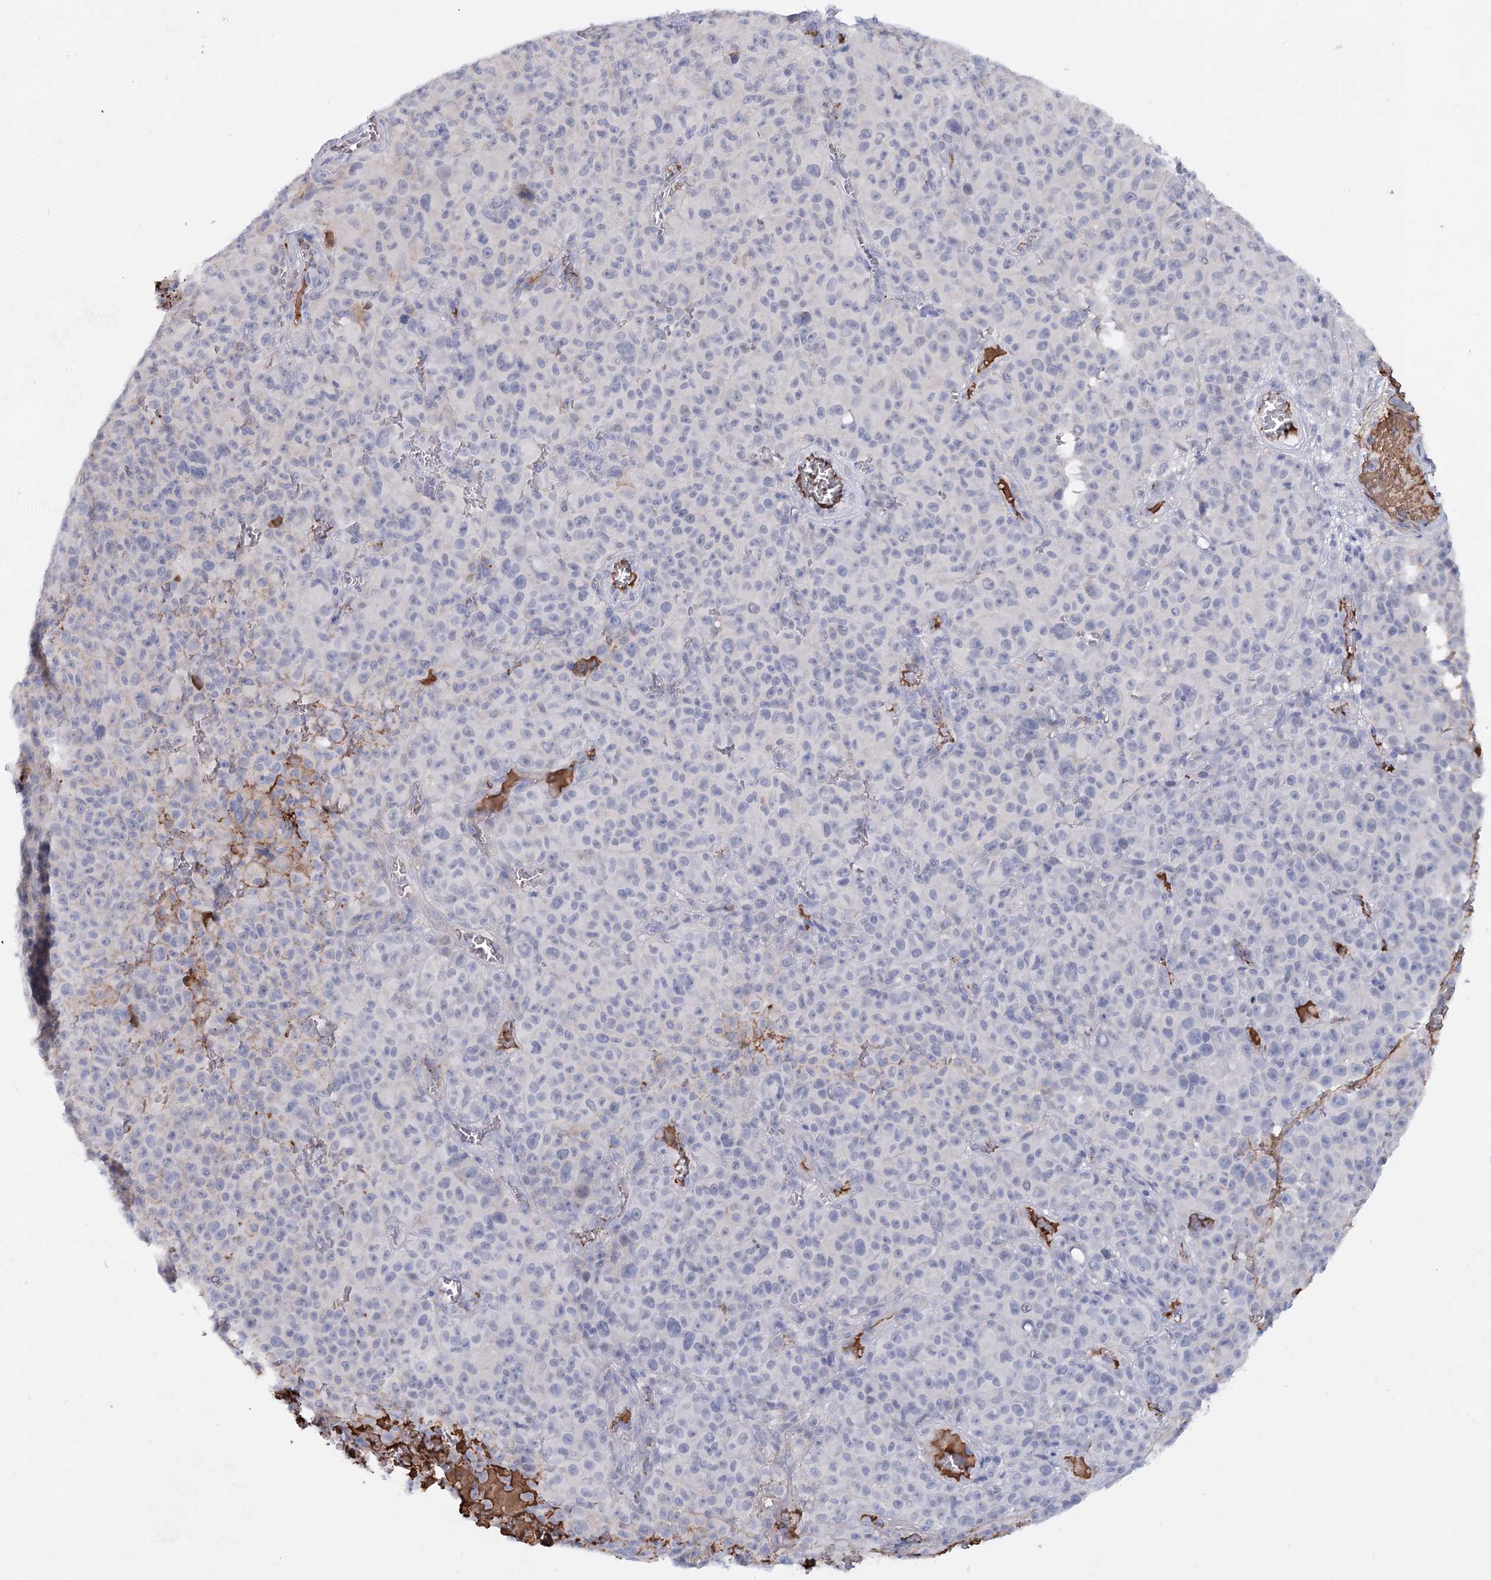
{"staining": {"intensity": "negative", "quantity": "none", "location": "none"}, "tissue": "melanoma", "cell_type": "Tumor cells", "image_type": "cancer", "snomed": [{"axis": "morphology", "description": "Malignant melanoma, NOS"}, {"axis": "topography", "description": "Skin"}], "caption": "High magnification brightfield microscopy of melanoma stained with DAB (3,3'-diaminobenzidine) (brown) and counterstained with hematoxylin (blue): tumor cells show no significant expression.", "gene": "TASOR2", "patient": {"sex": "female", "age": 82}}